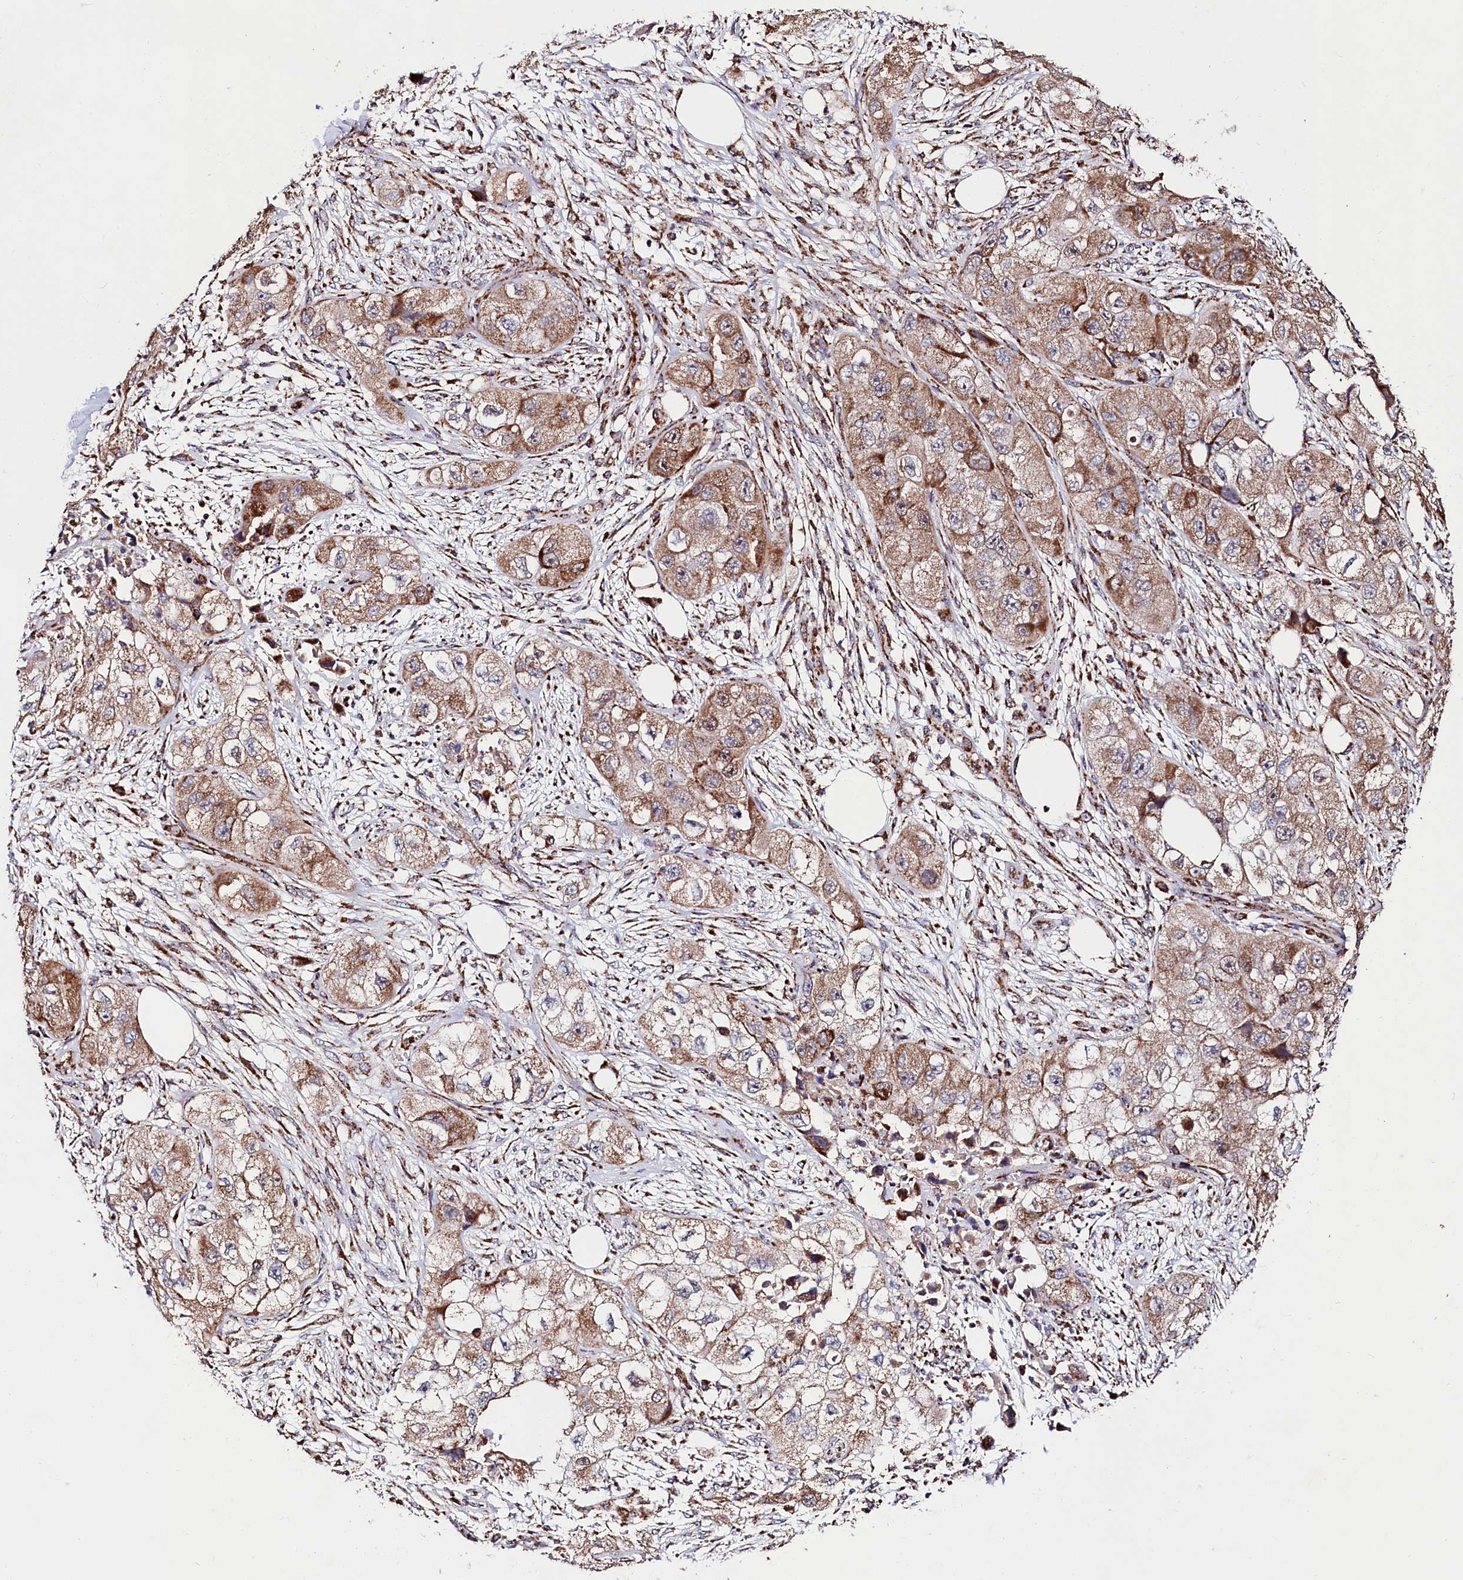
{"staining": {"intensity": "moderate", "quantity": ">75%", "location": "cytoplasmic/membranous"}, "tissue": "skin cancer", "cell_type": "Tumor cells", "image_type": "cancer", "snomed": [{"axis": "morphology", "description": "Squamous cell carcinoma, NOS"}, {"axis": "topography", "description": "Skin"}, {"axis": "topography", "description": "Subcutis"}], "caption": "Immunohistochemical staining of skin cancer (squamous cell carcinoma) exhibits medium levels of moderate cytoplasmic/membranous positivity in approximately >75% of tumor cells.", "gene": "CLYBL", "patient": {"sex": "male", "age": 73}}